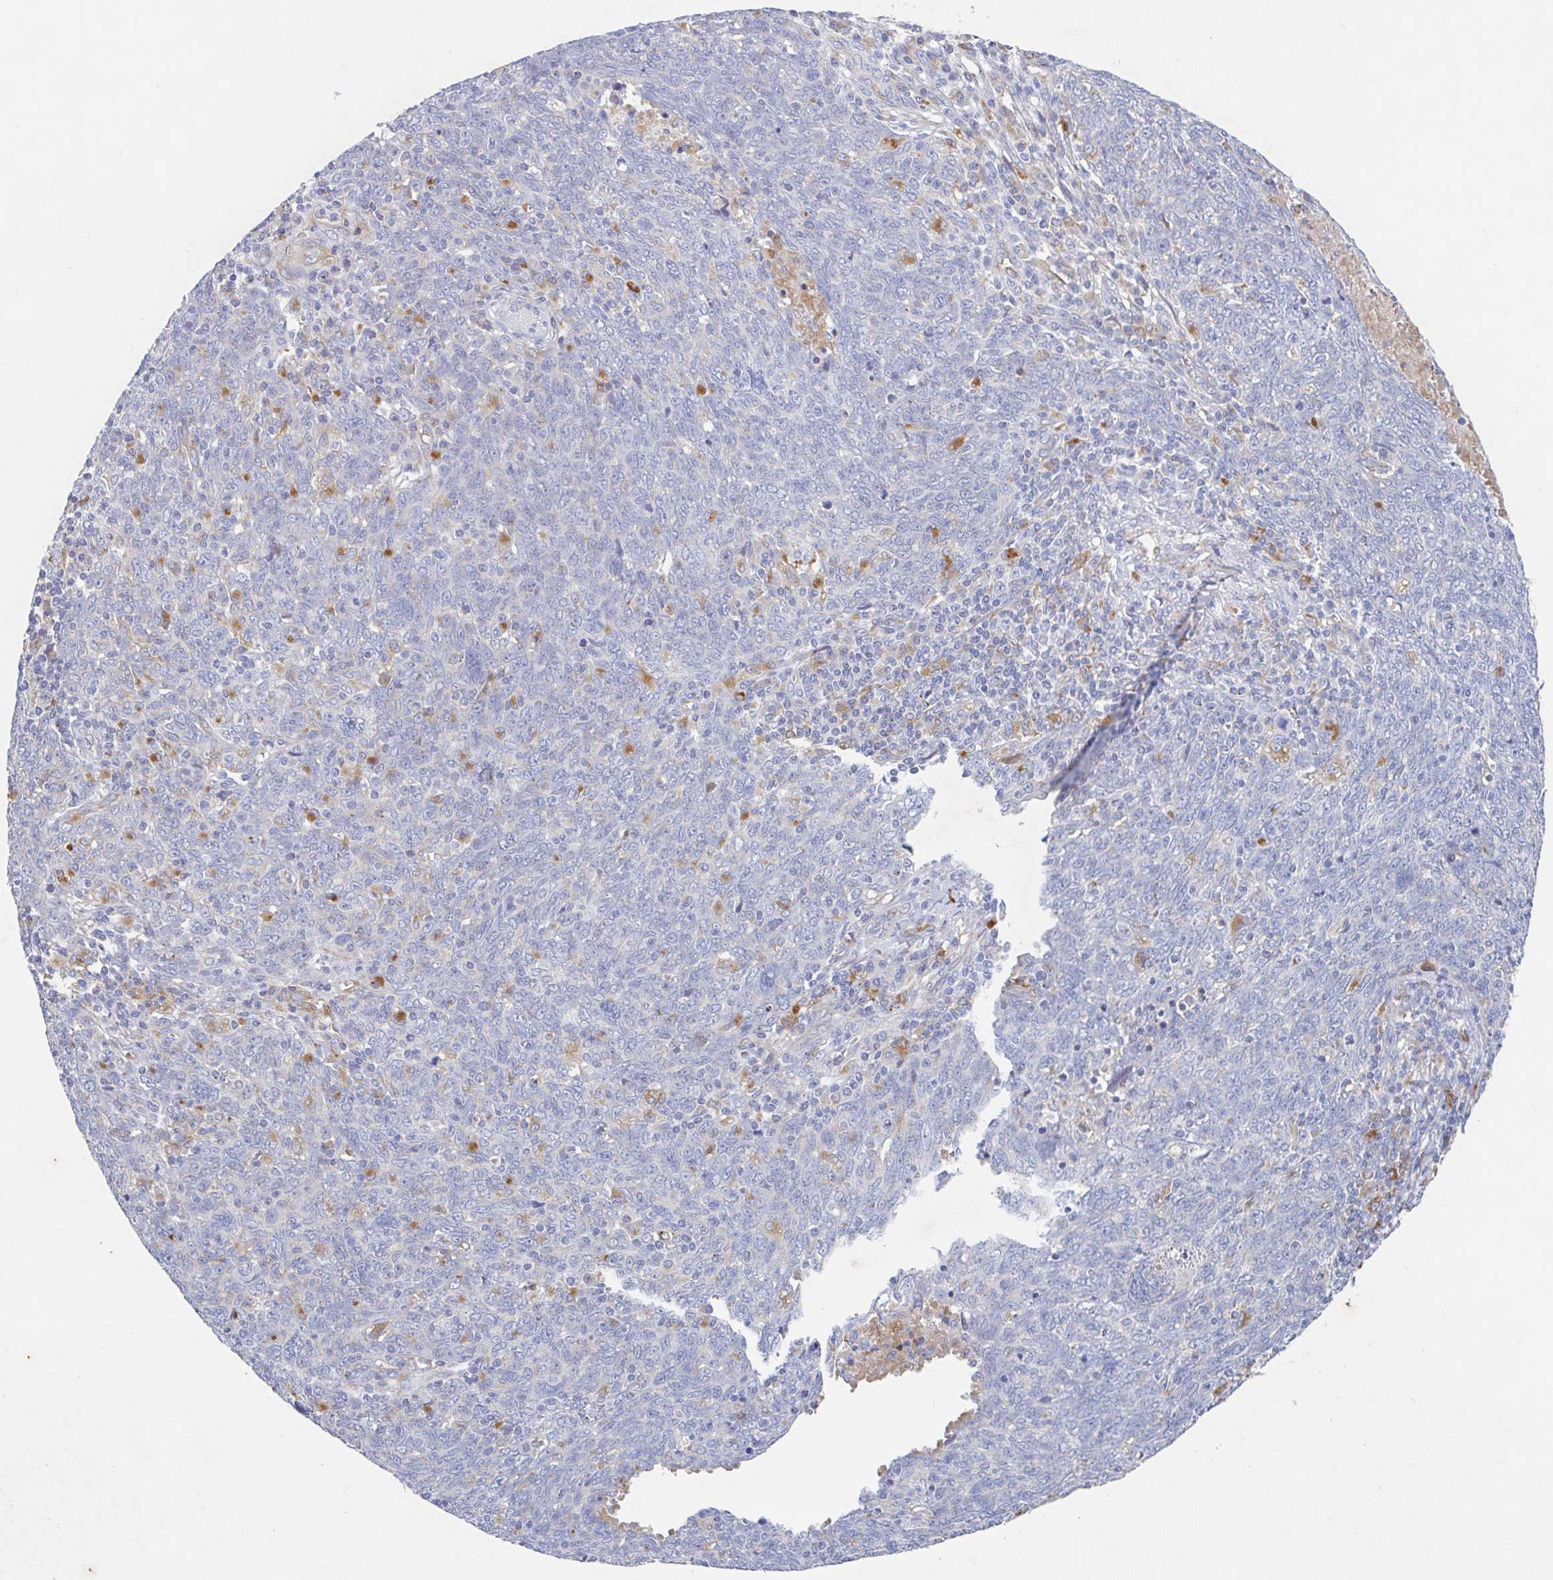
{"staining": {"intensity": "negative", "quantity": "none", "location": "none"}, "tissue": "lung cancer", "cell_type": "Tumor cells", "image_type": "cancer", "snomed": [{"axis": "morphology", "description": "Squamous cell carcinoma, NOS"}, {"axis": "topography", "description": "Lung"}], "caption": "Tumor cells show no significant protein staining in lung cancer.", "gene": "MANBA", "patient": {"sex": "female", "age": 72}}